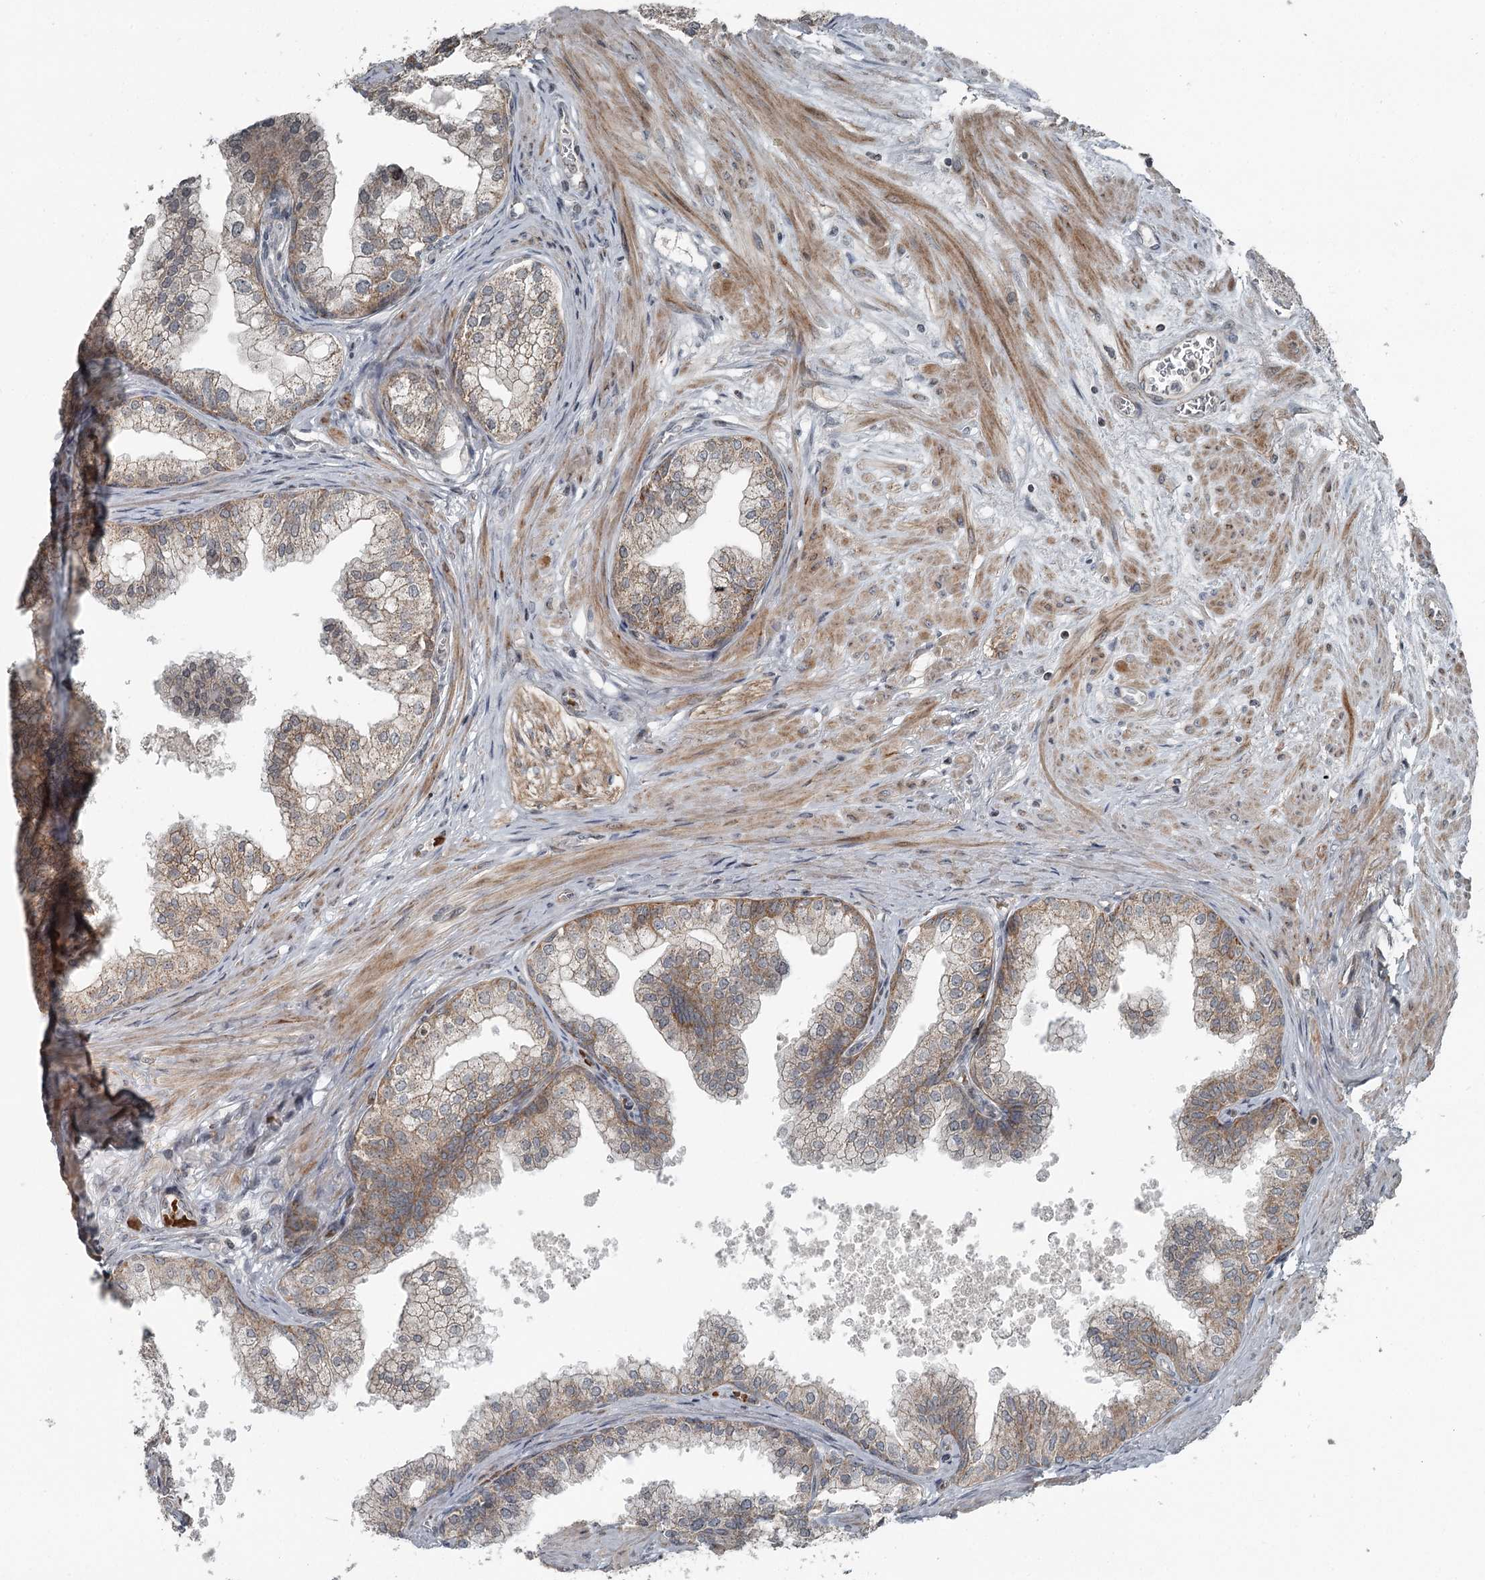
{"staining": {"intensity": "moderate", "quantity": "25%-75%", "location": "cytoplasmic/membranous"}, "tissue": "prostate", "cell_type": "Glandular cells", "image_type": "normal", "snomed": [{"axis": "morphology", "description": "Normal tissue, NOS"}, {"axis": "topography", "description": "Prostate"}], "caption": "Prostate stained with a brown dye displays moderate cytoplasmic/membranous positive staining in about 25%-75% of glandular cells.", "gene": "RASSF8", "patient": {"sex": "male", "age": 60}}